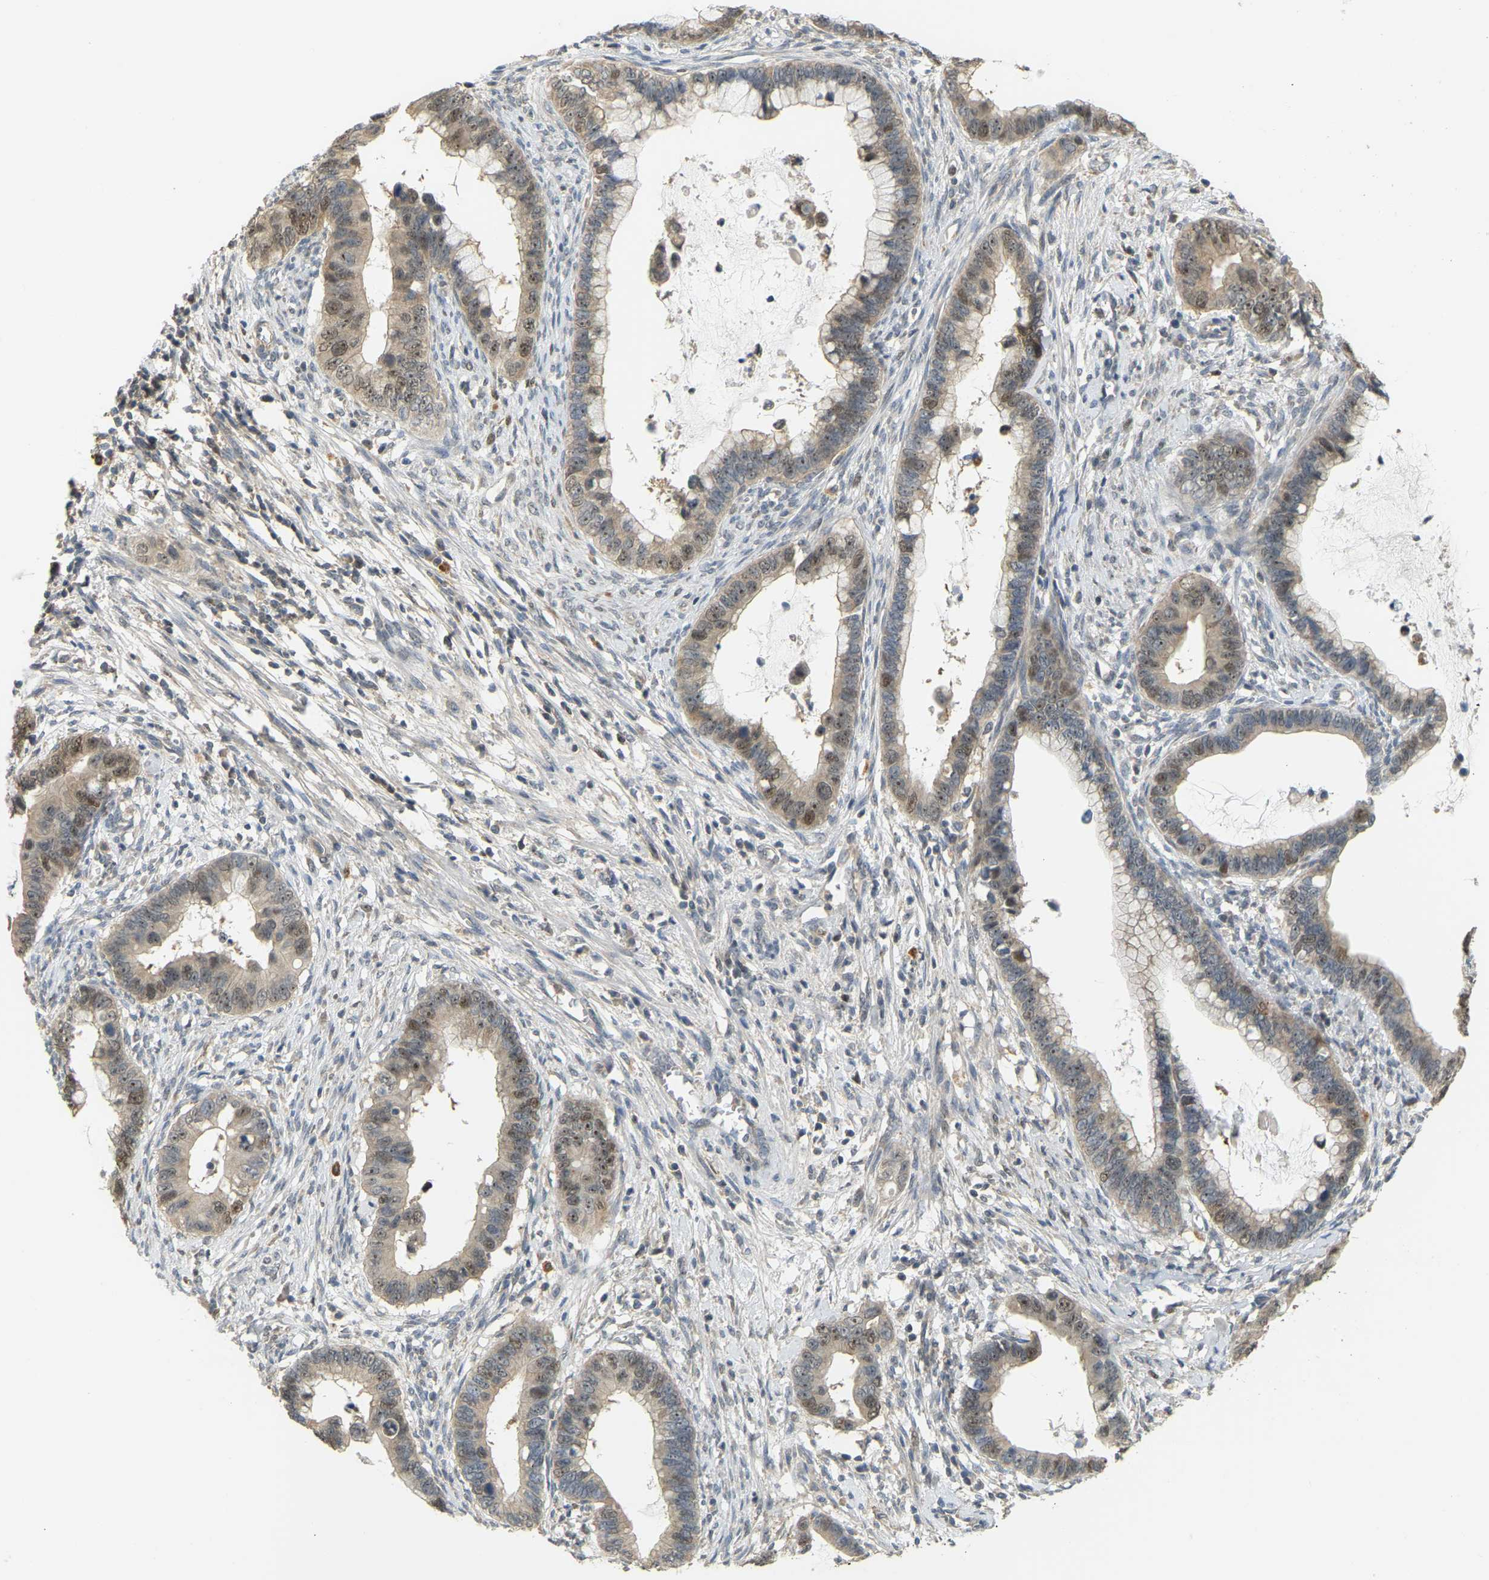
{"staining": {"intensity": "moderate", "quantity": "25%-75%", "location": "nuclear"}, "tissue": "cervical cancer", "cell_type": "Tumor cells", "image_type": "cancer", "snomed": [{"axis": "morphology", "description": "Adenocarcinoma, NOS"}, {"axis": "topography", "description": "Cervix"}], "caption": "Immunohistochemistry staining of cervical cancer (adenocarcinoma), which demonstrates medium levels of moderate nuclear expression in about 25%-75% of tumor cells indicating moderate nuclear protein expression. The staining was performed using DAB (brown) for protein detection and nuclei were counterstained in hematoxylin (blue).", "gene": "BRF2", "patient": {"sex": "female", "age": 44}}